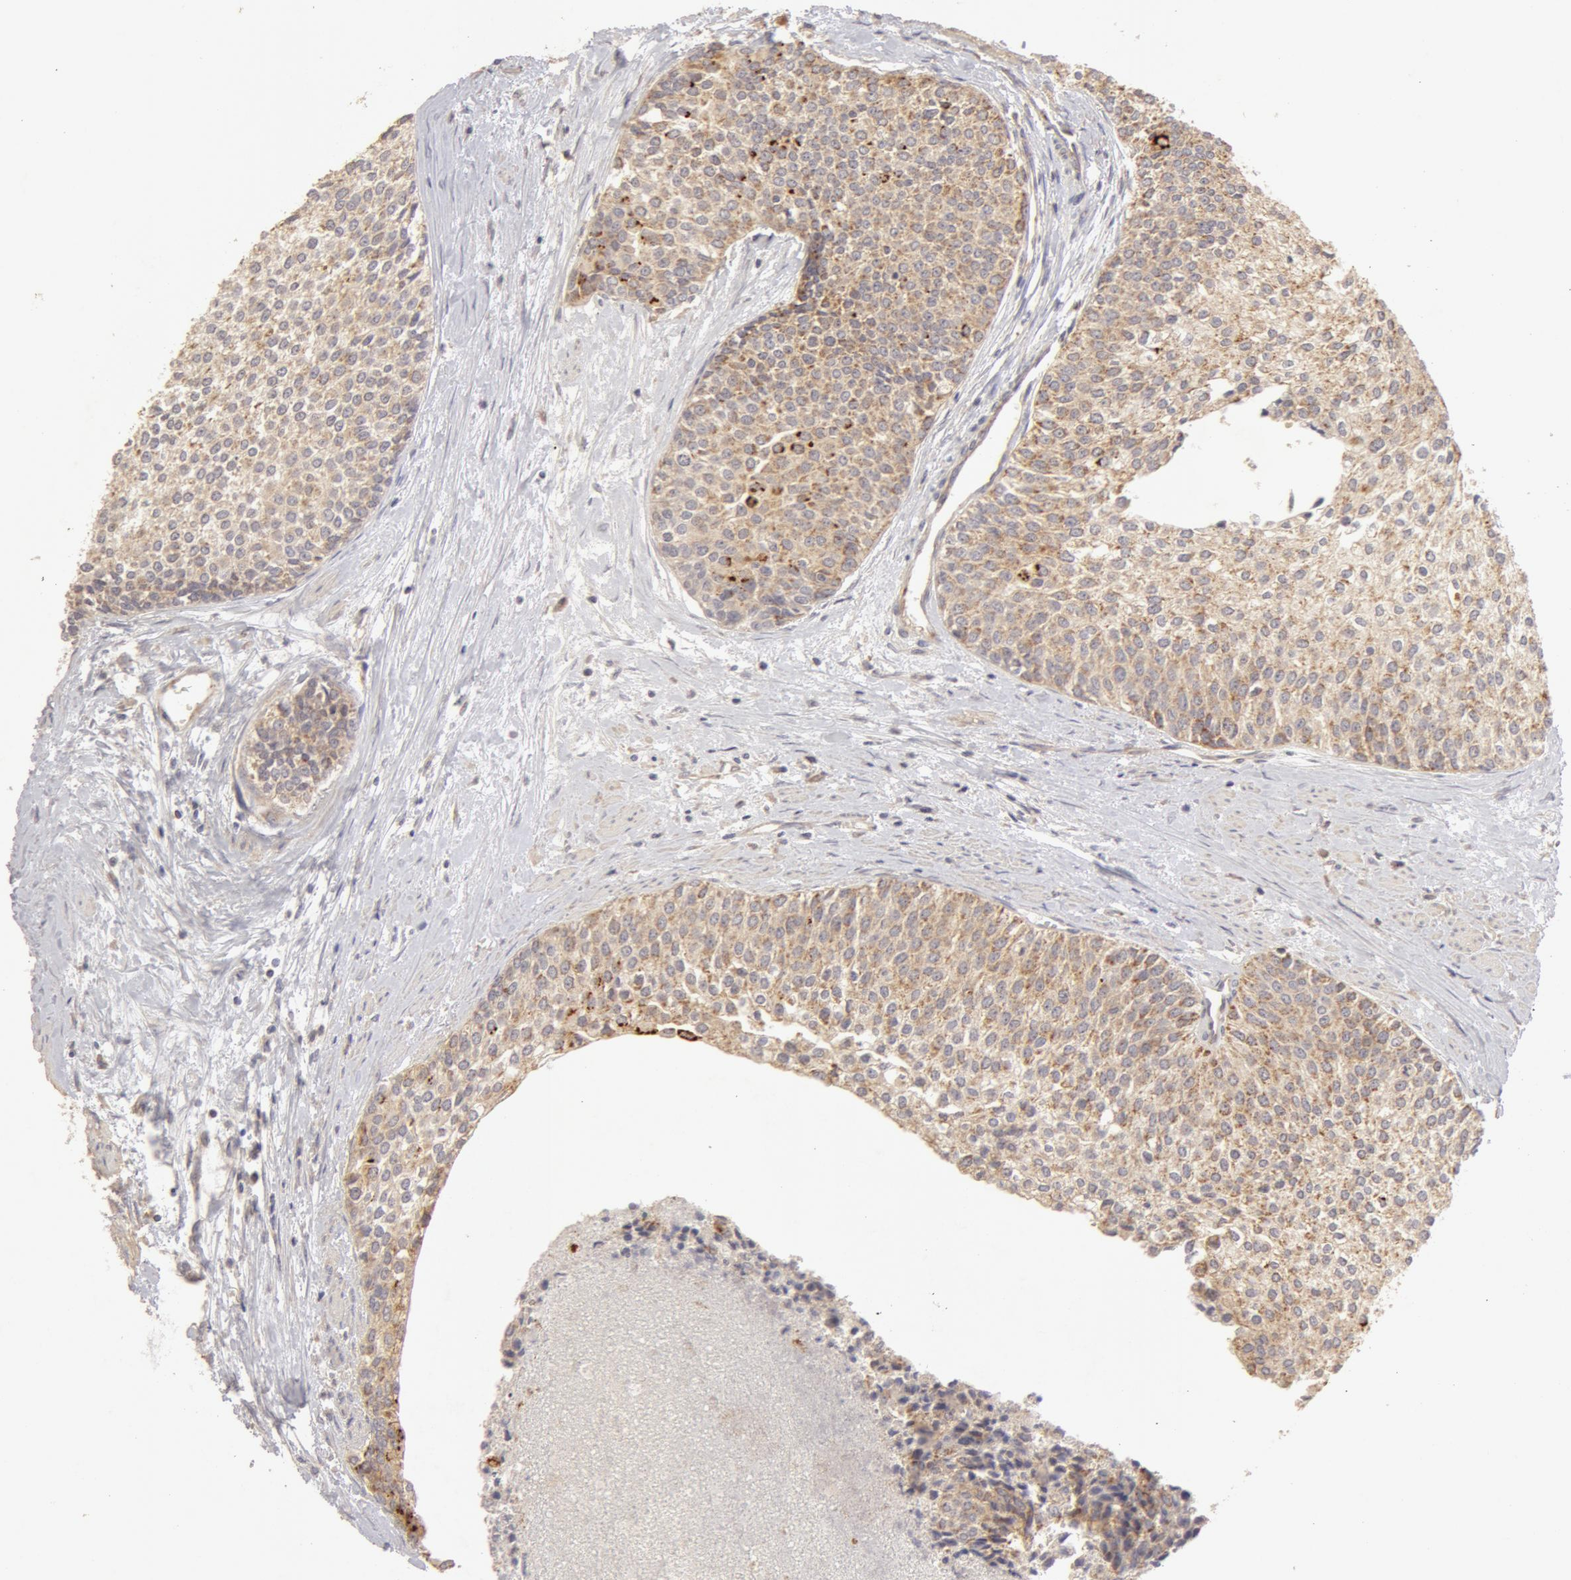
{"staining": {"intensity": "moderate", "quantity": "<25%", "location": "cytoplasmic/membranous"}, "tissue": "urothelial cancer", "cell_type": "Tumor cells", "image_type": "cancer", "snomed": [{"axis": "morphology", "description": "Urothelial carcinoma, Low grade"}, {"axis": "topography", "description": "Urinary bladder"}], "caption": "Tumor cells reveal moderate cytoplasmic/membranous positivity in approximately <25% of cells in urothelial cancer.", "gene": "ADPRH", "patient": {"sex": "female", "age": 73}}